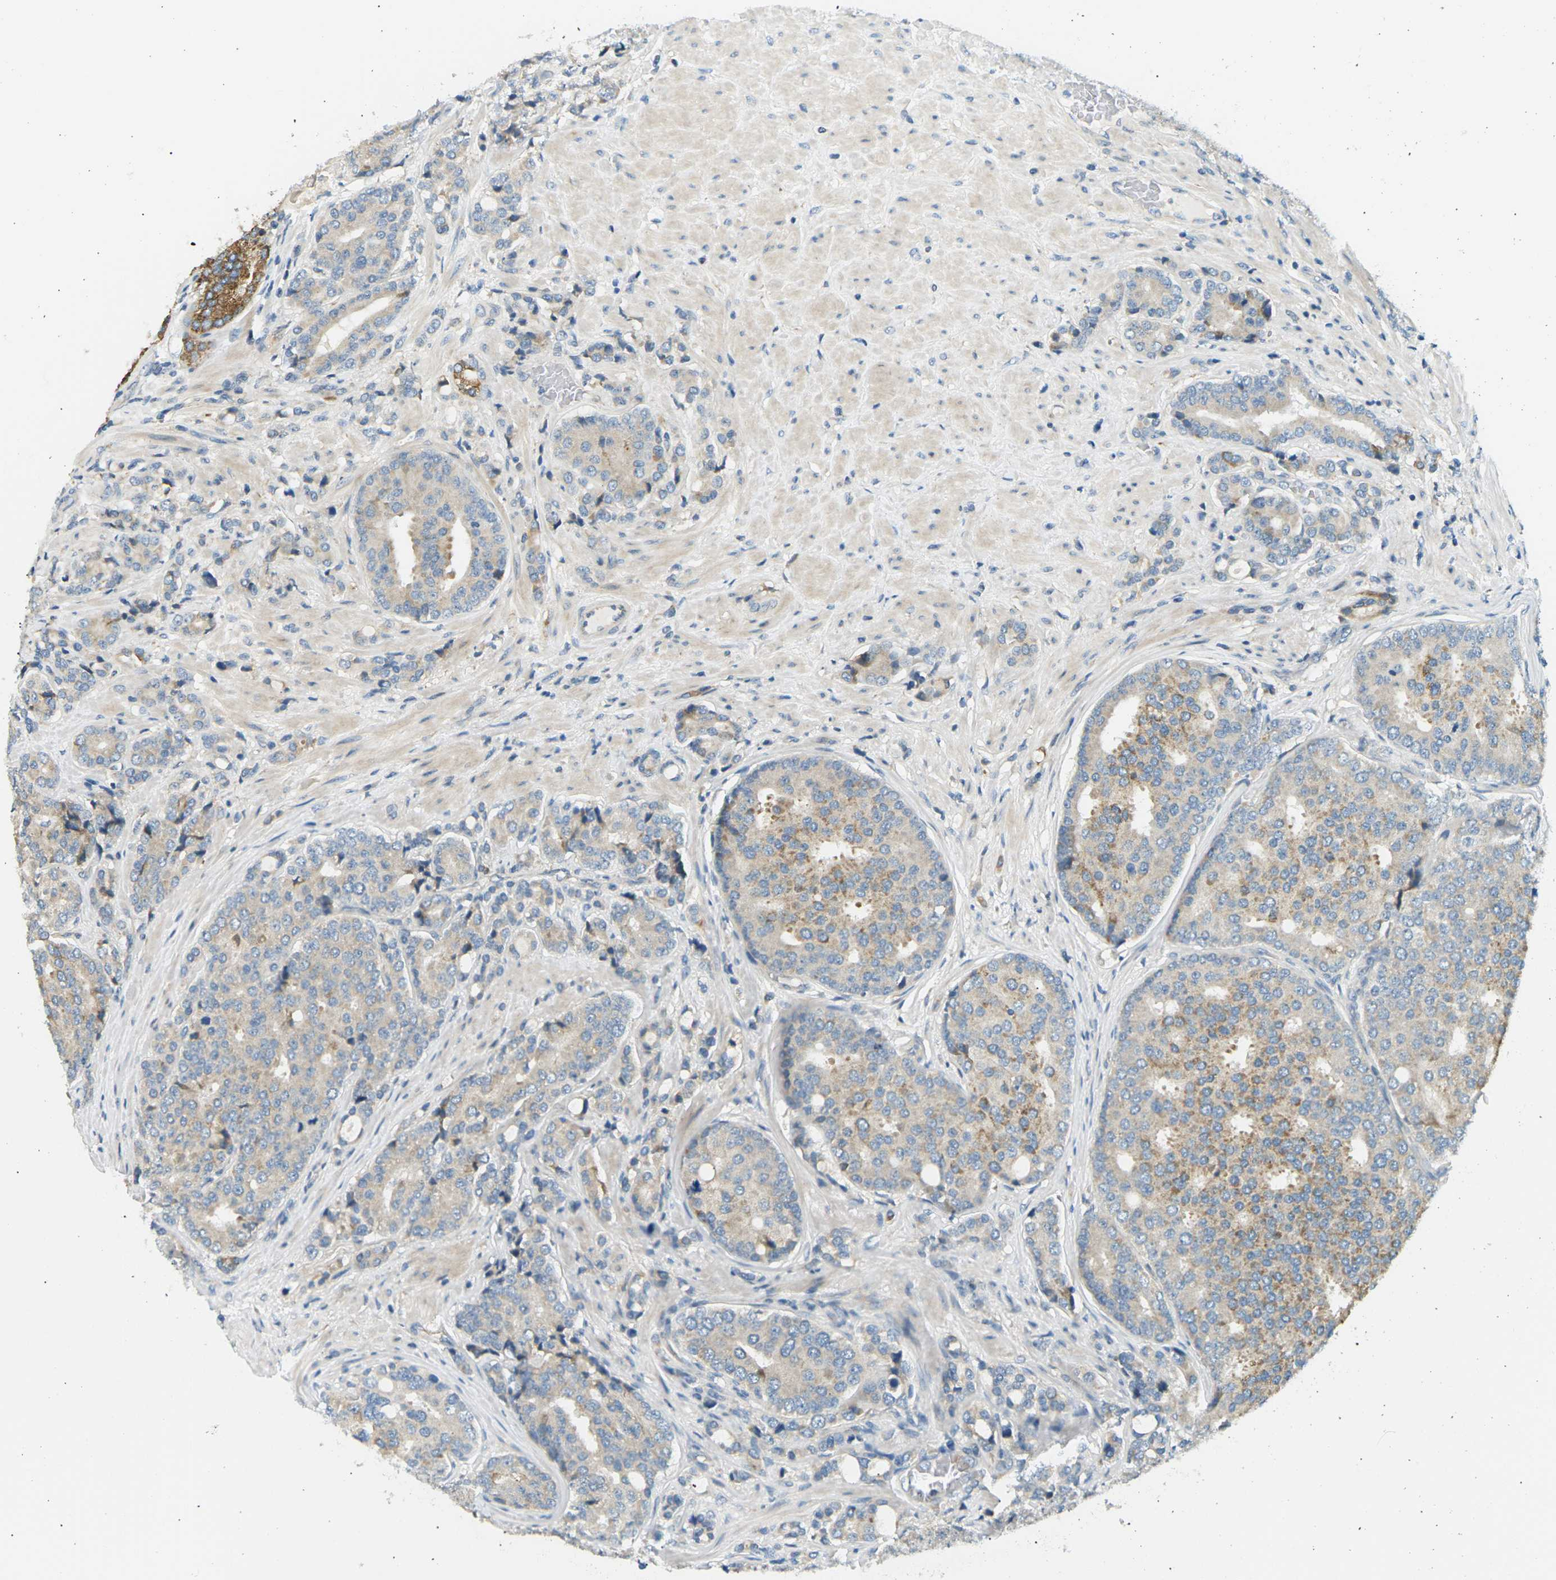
{"staining": {"intensity": "moderate", "quantity": ">75%", "location": "cytoplasmic/membranous"}, "tissue": "prostate cancer", "cell_type": "Tumor cells", "image_type": "cancer", "snomed": [{"axis": "morphology", "description": "Adenocarcinoma, High grade"}, {"axis": "topography", "description": "Prostate"}], "caption": "Moderate cytoplasmic/membranous protein positivity is appreciated in approximately >75% of tumor cells in high-grade adenocarcinoma (prostate). (brown staining indicates protein expression, while blue staining denotes nuclei).", "gene": "TBC1D8", "patient": {"sex": "male", "age": 50}}